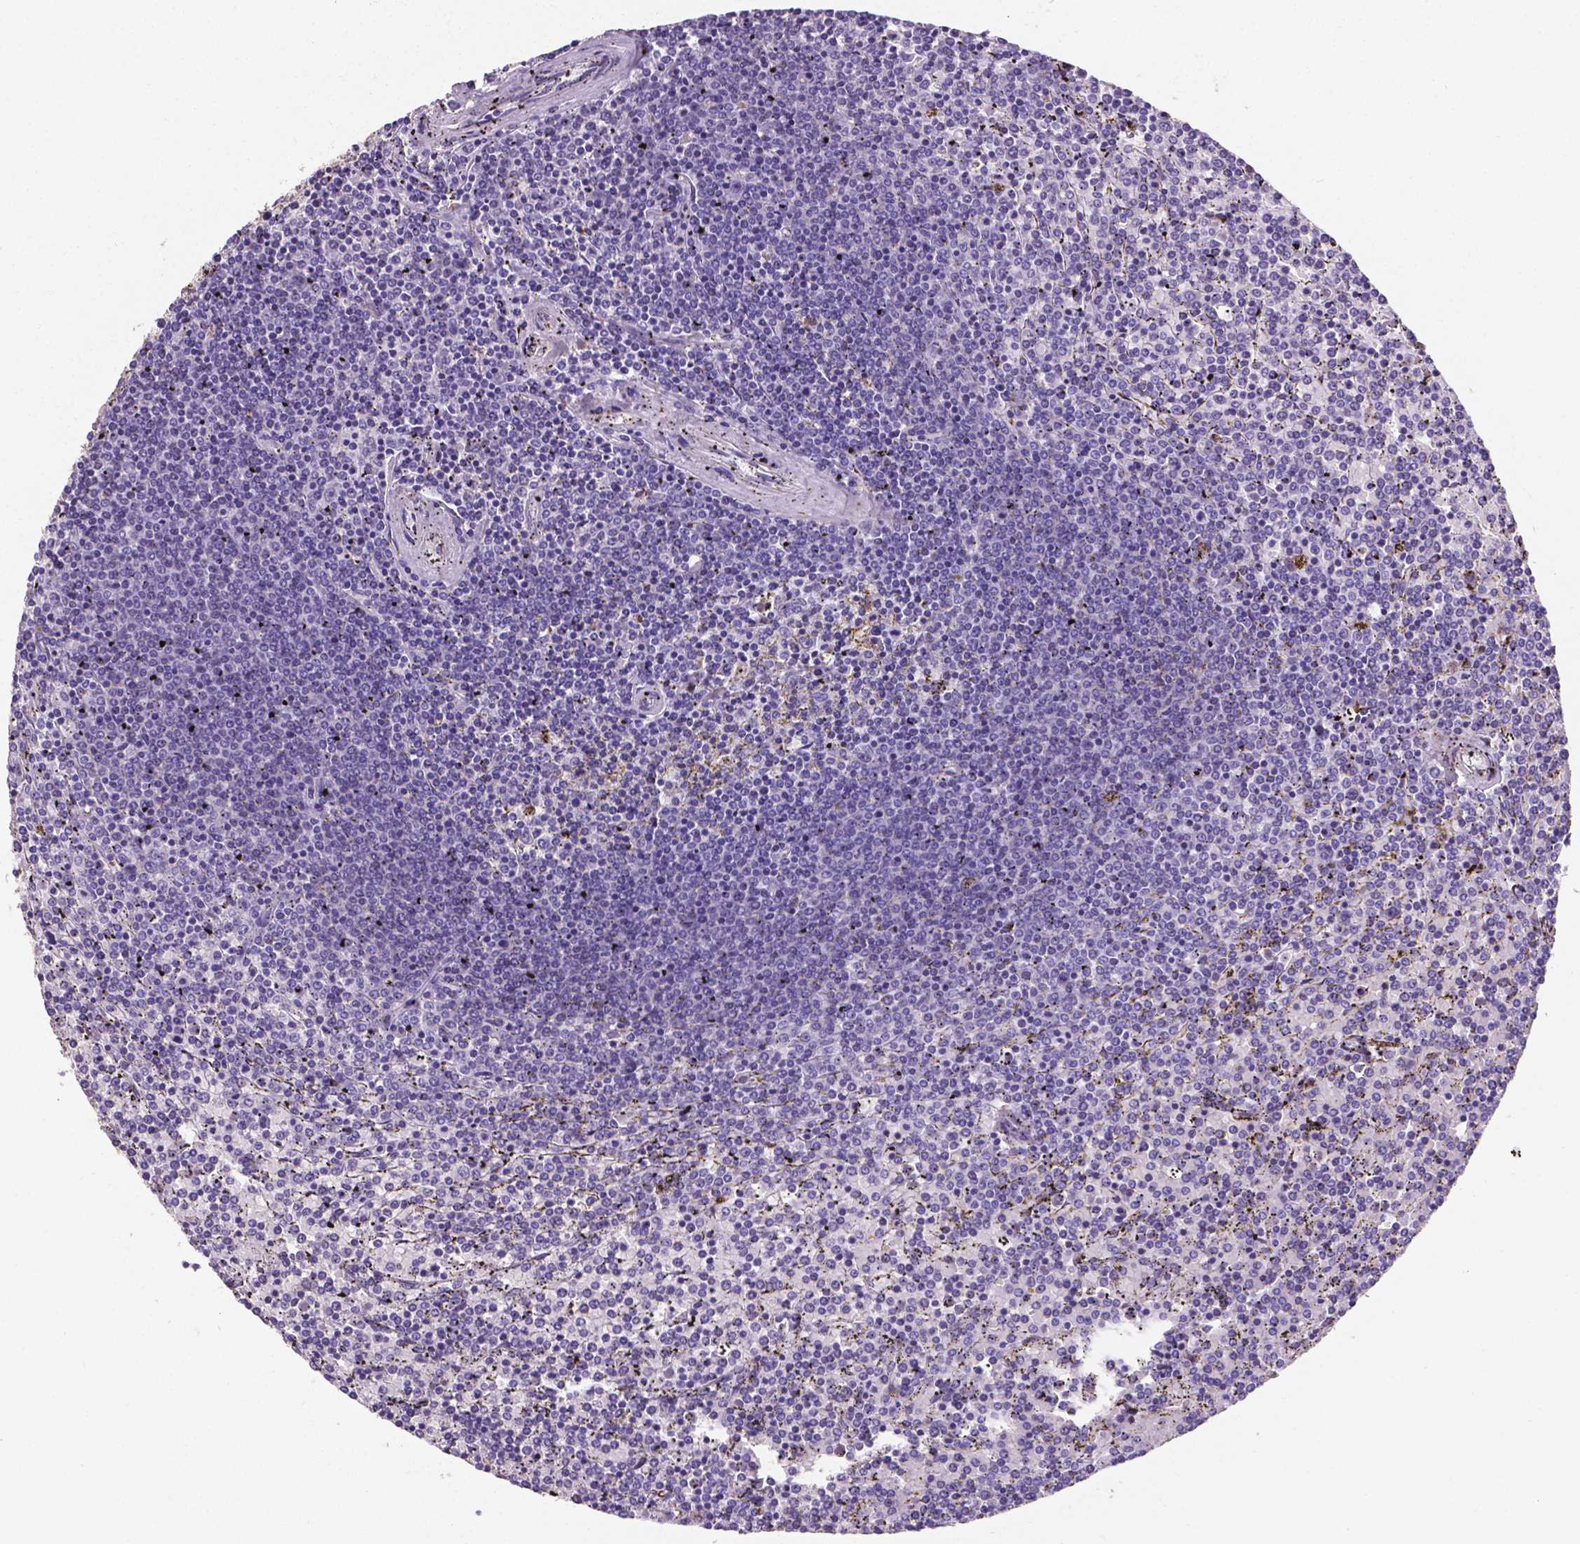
{"staining": {"intensity": "negative", "quantity": "none", "location": "none"}, "tissue": "lymphoma", "cell_type": "Tumor cells", "image_type": "cancer", "snomed": [{"axis": "morphology", "description": "Malignant lymphoma, non-Hodgkin's type, Low grade"}, {"axis": "topography", "description": "Spleen"}], "caption": "The immunohistochemistry micrograph has no significant positivity in tumor cells of low-grade malignant lymphoma, non-Hodgkin's type tissue.", "gene": "APOE", "patient": {"sex": "female", "age": 77}}